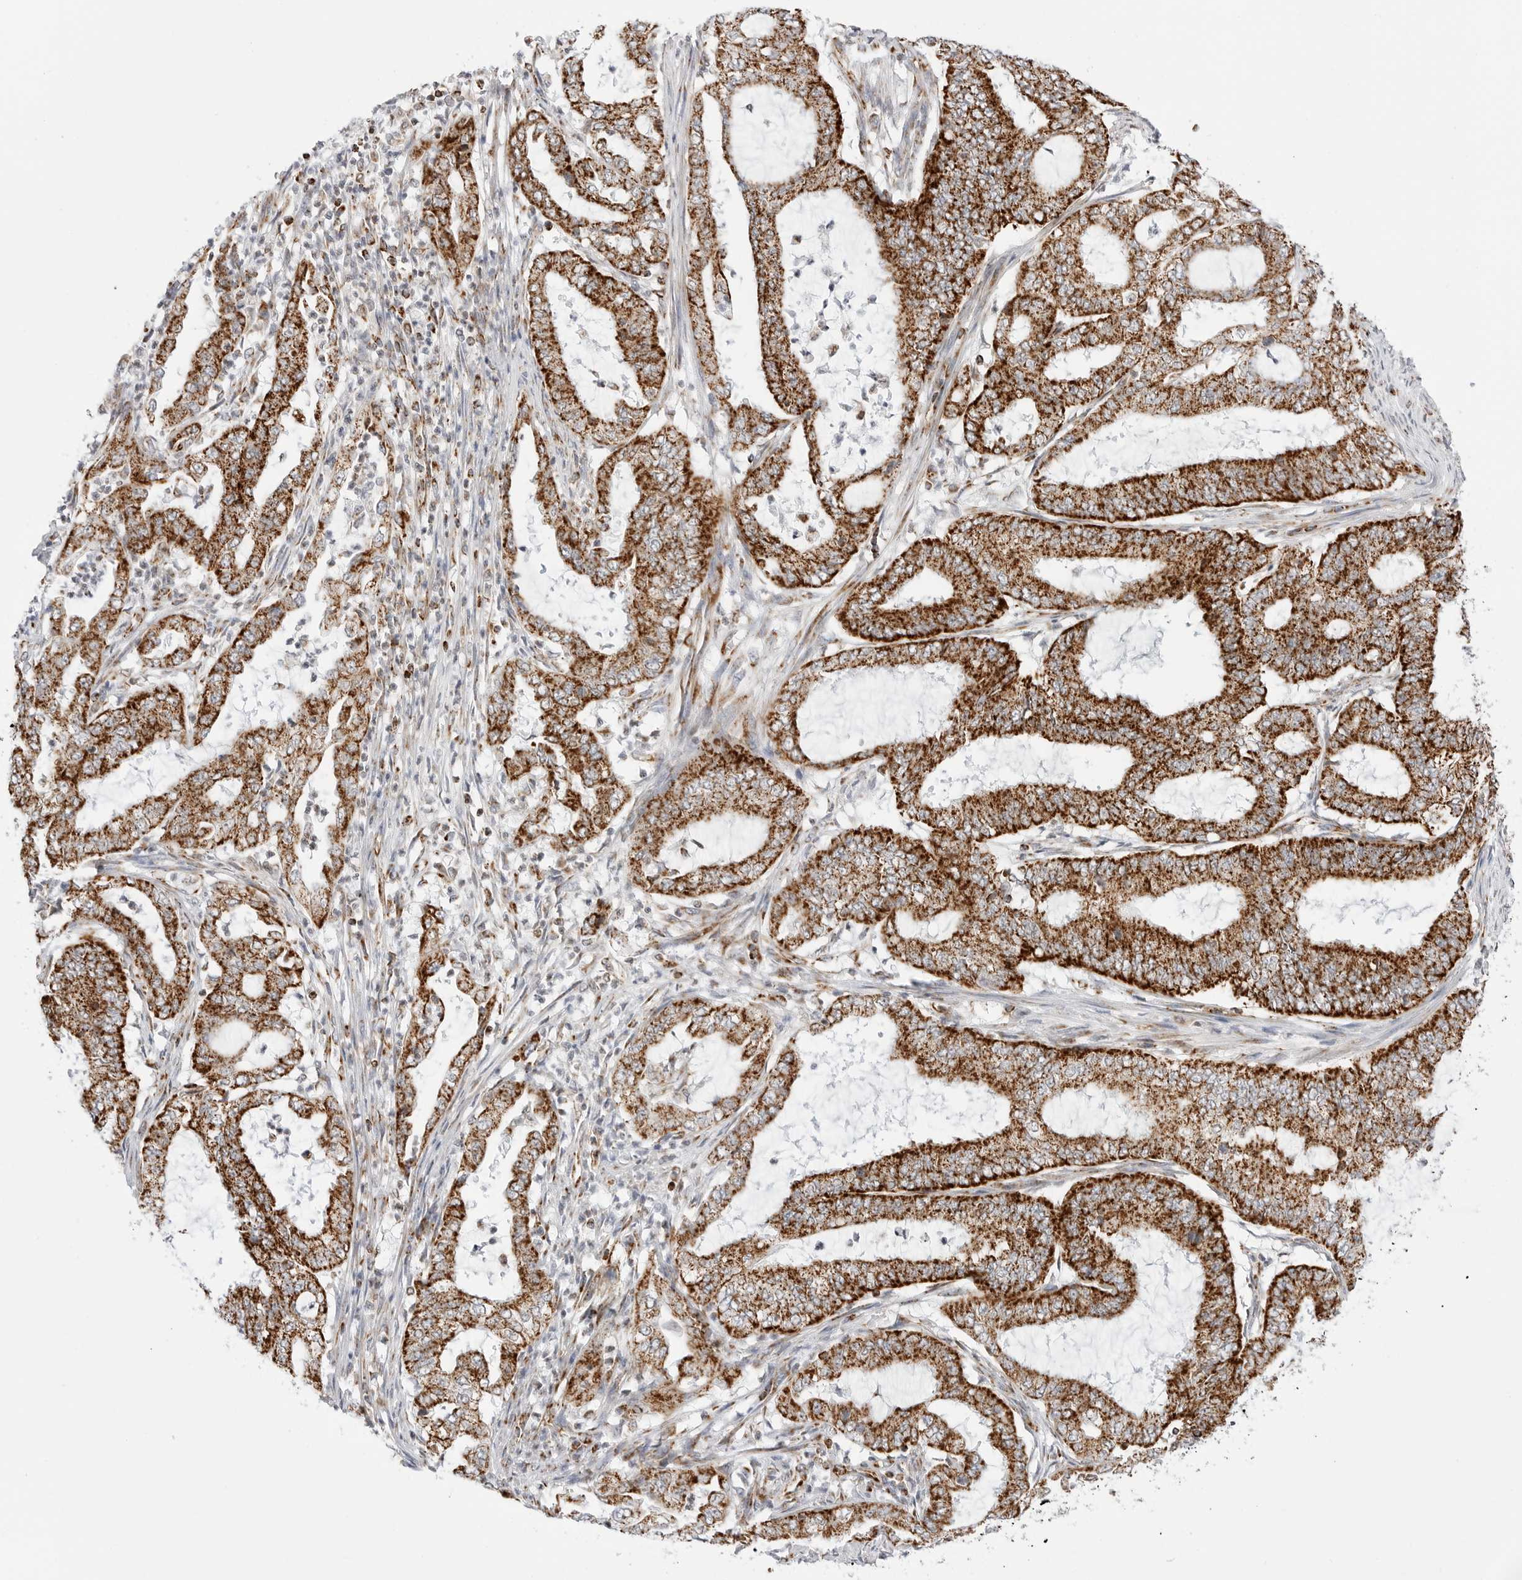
{"staining": {"intensity": "strong", "quantity": ">75%", "location": "cytoplasmic/membranous"}, "tissue": "endometrial cancer", "cell_type": "Tumor cells", "image_type": "cancer", "snomed": [{"axis": "morphology", "description": "Adenocarcinoma, NOS"}, {"axis": "topography", "description": "Endometrium"}], "caption": "Endometrial cancer stained for a protein (brown) displays strong cytoplasmic/membranous positive staining in approximately >75% of tumor cells.", "gene": "ATP5IF1", "patient": {"sex": "female", "age": 51}}